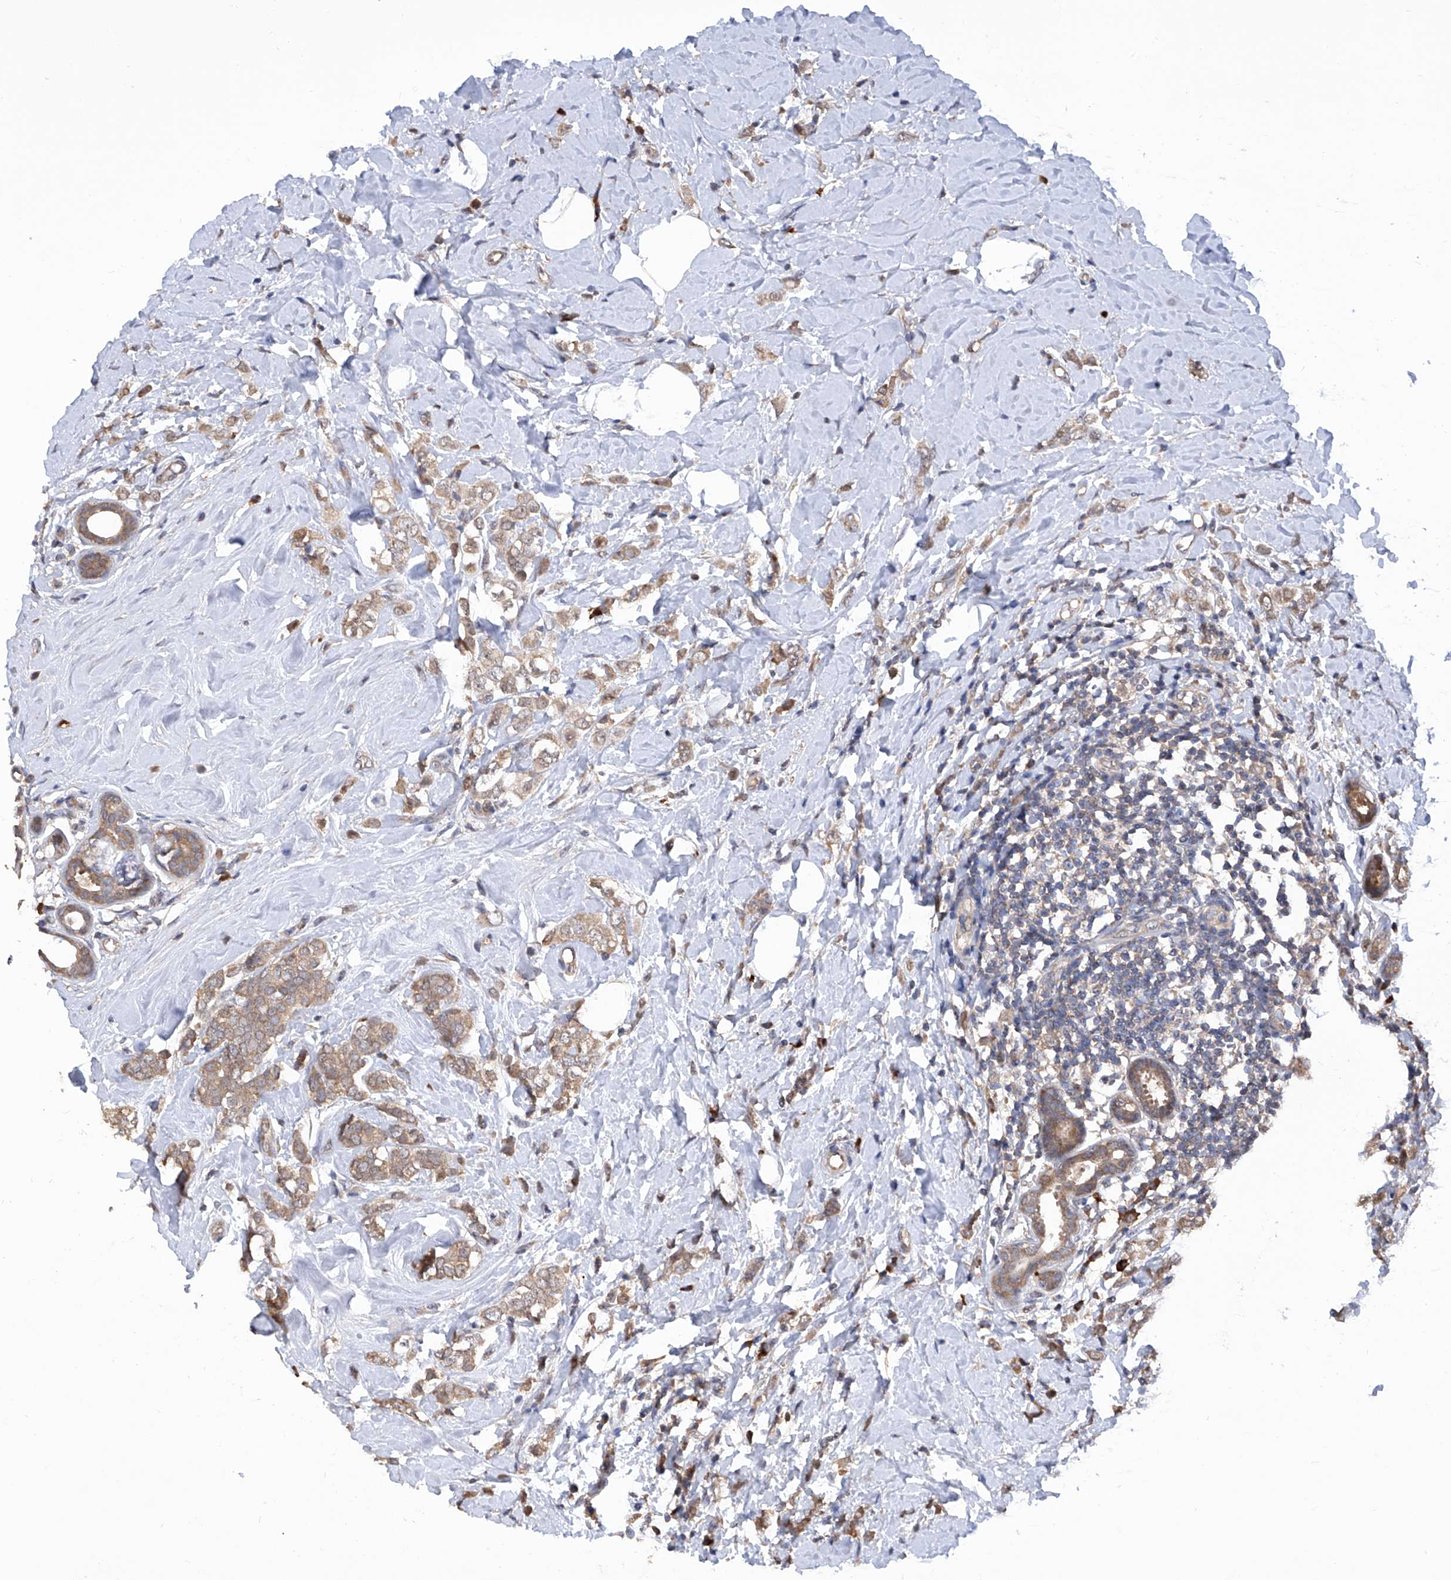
{"staining": {"intensity": "moderate", "quantity": ">75%", "location": "cytoplasmic/membranous"}, "tissue": "breast cancer", "cell_type": "Tumor cells", "image_type": "cancer", "snomed": [{"axis": "morphology", "description": "Lobular carcinoma"}, {"axis": "topography", "description": "Breast"}], "caption": "Immunohistochemistry micrograph of neoplastic tissue: breast cancer stained using immunohistochemistry (IHC) shows medium levels of moderate protein expression localized specifically in the cytoplasmic/membranous of tumor cells, appearing as a cytoplasmic/membranous brown color.", "gene": "USP45", "patient": {"sex": "female", "age": 47}}